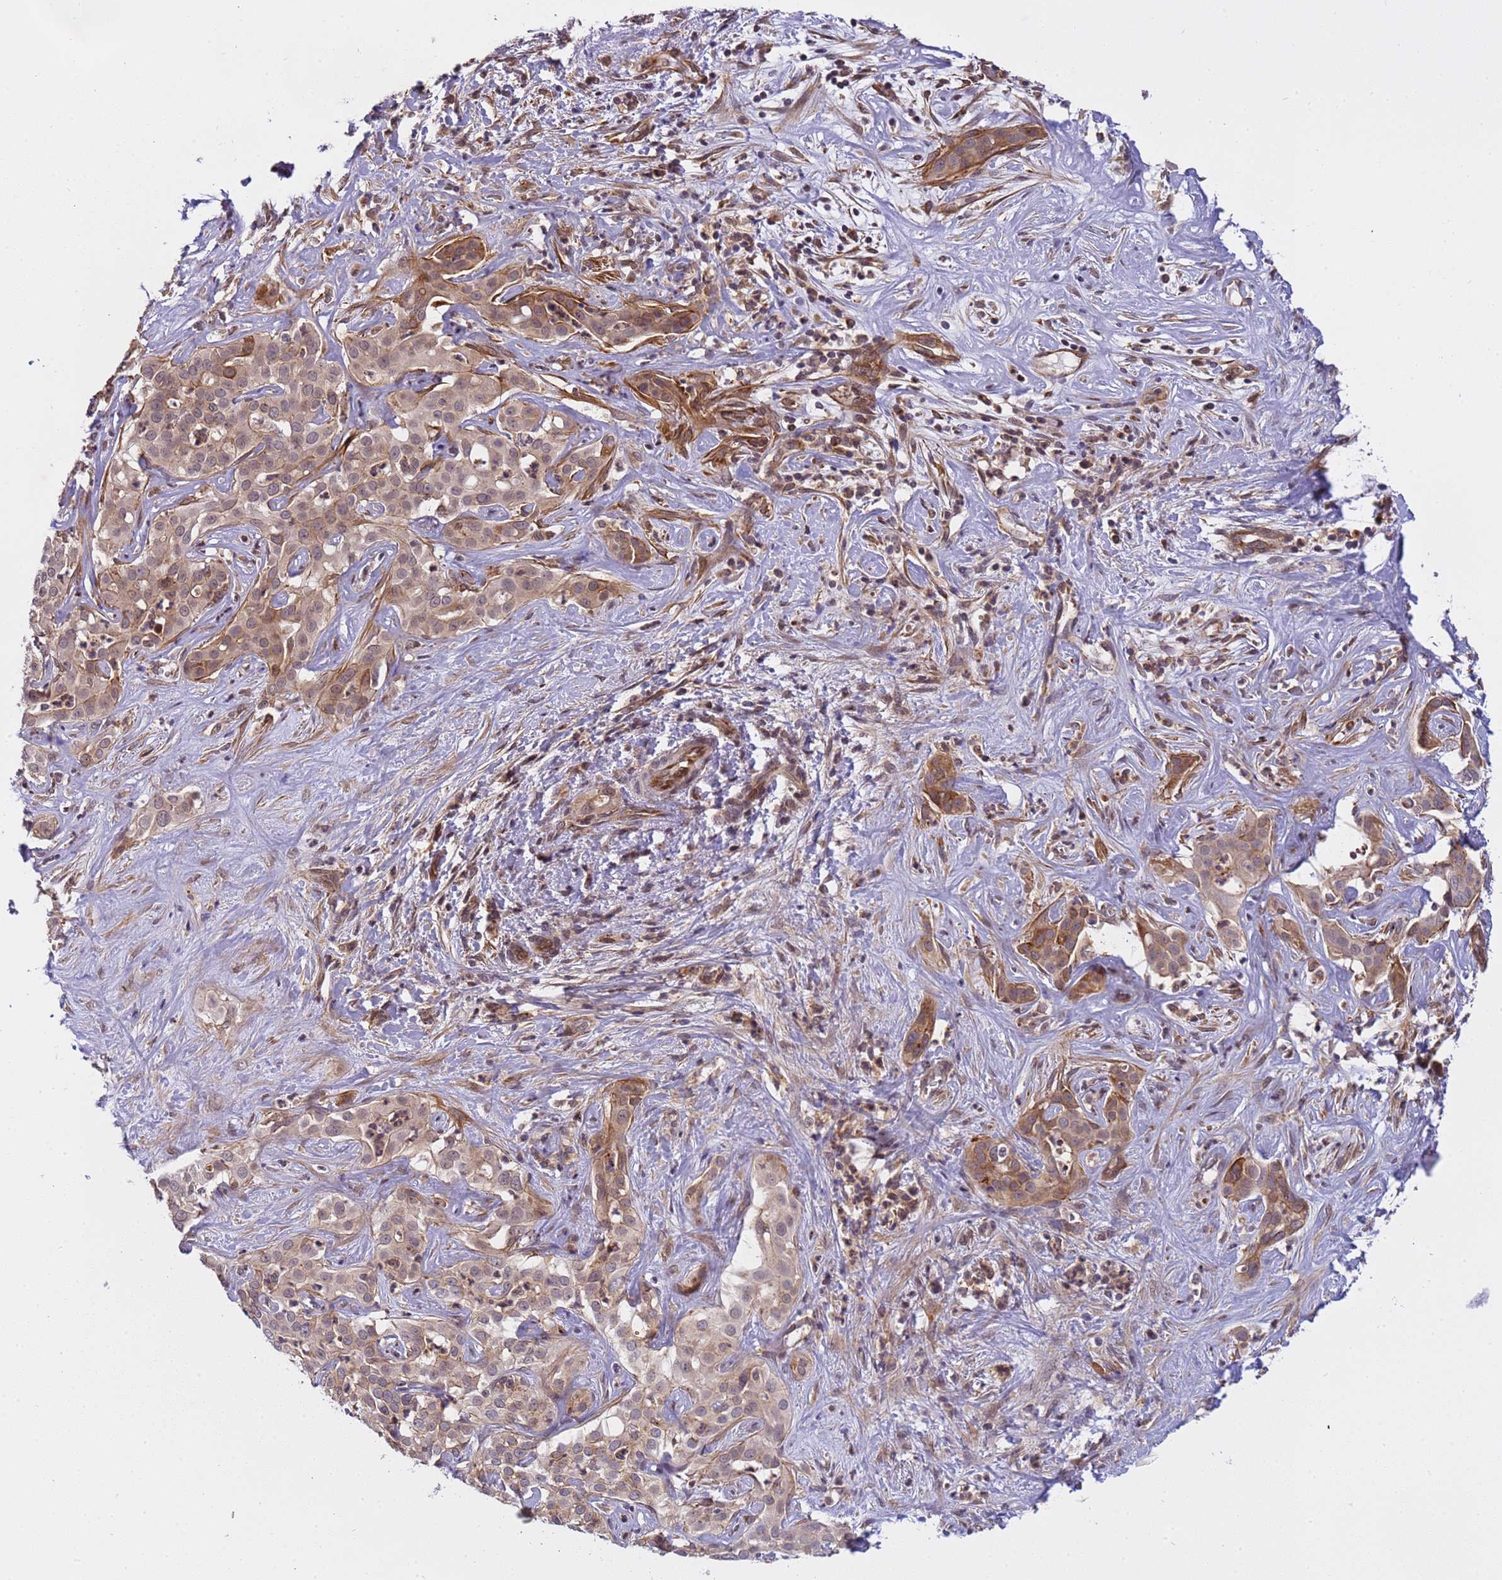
{"staining": {"intensity": "moderate", "quantity": "<25%", "location": "cytoplasmic/membranous,nuclear"}, "tissue": "liver cancer", "cell_type": "Tumor cells", "image_type": "cancer", "snomed": [{"axis": "morphology", "description": "Cholangiocarcinoma"}, {"axis": "topography", "description": "Liver"}], "caption": "IHC staining of cholangiocarcinoma (liver), which reveals low levels of moderate cytoplasmic/membranous and nuclear expression in approximately <25% of tumor cells indicating moderate cytoplasmic/membranous and nuclear protein expression. The staining was performed using DAB (3,3'-diaminobenzidine) (brown) for protein detection and nuclei were counterstained in hematoxylin (blue).", "gene": "EMC2", "patient": {"sex": "male", "age": 67}}